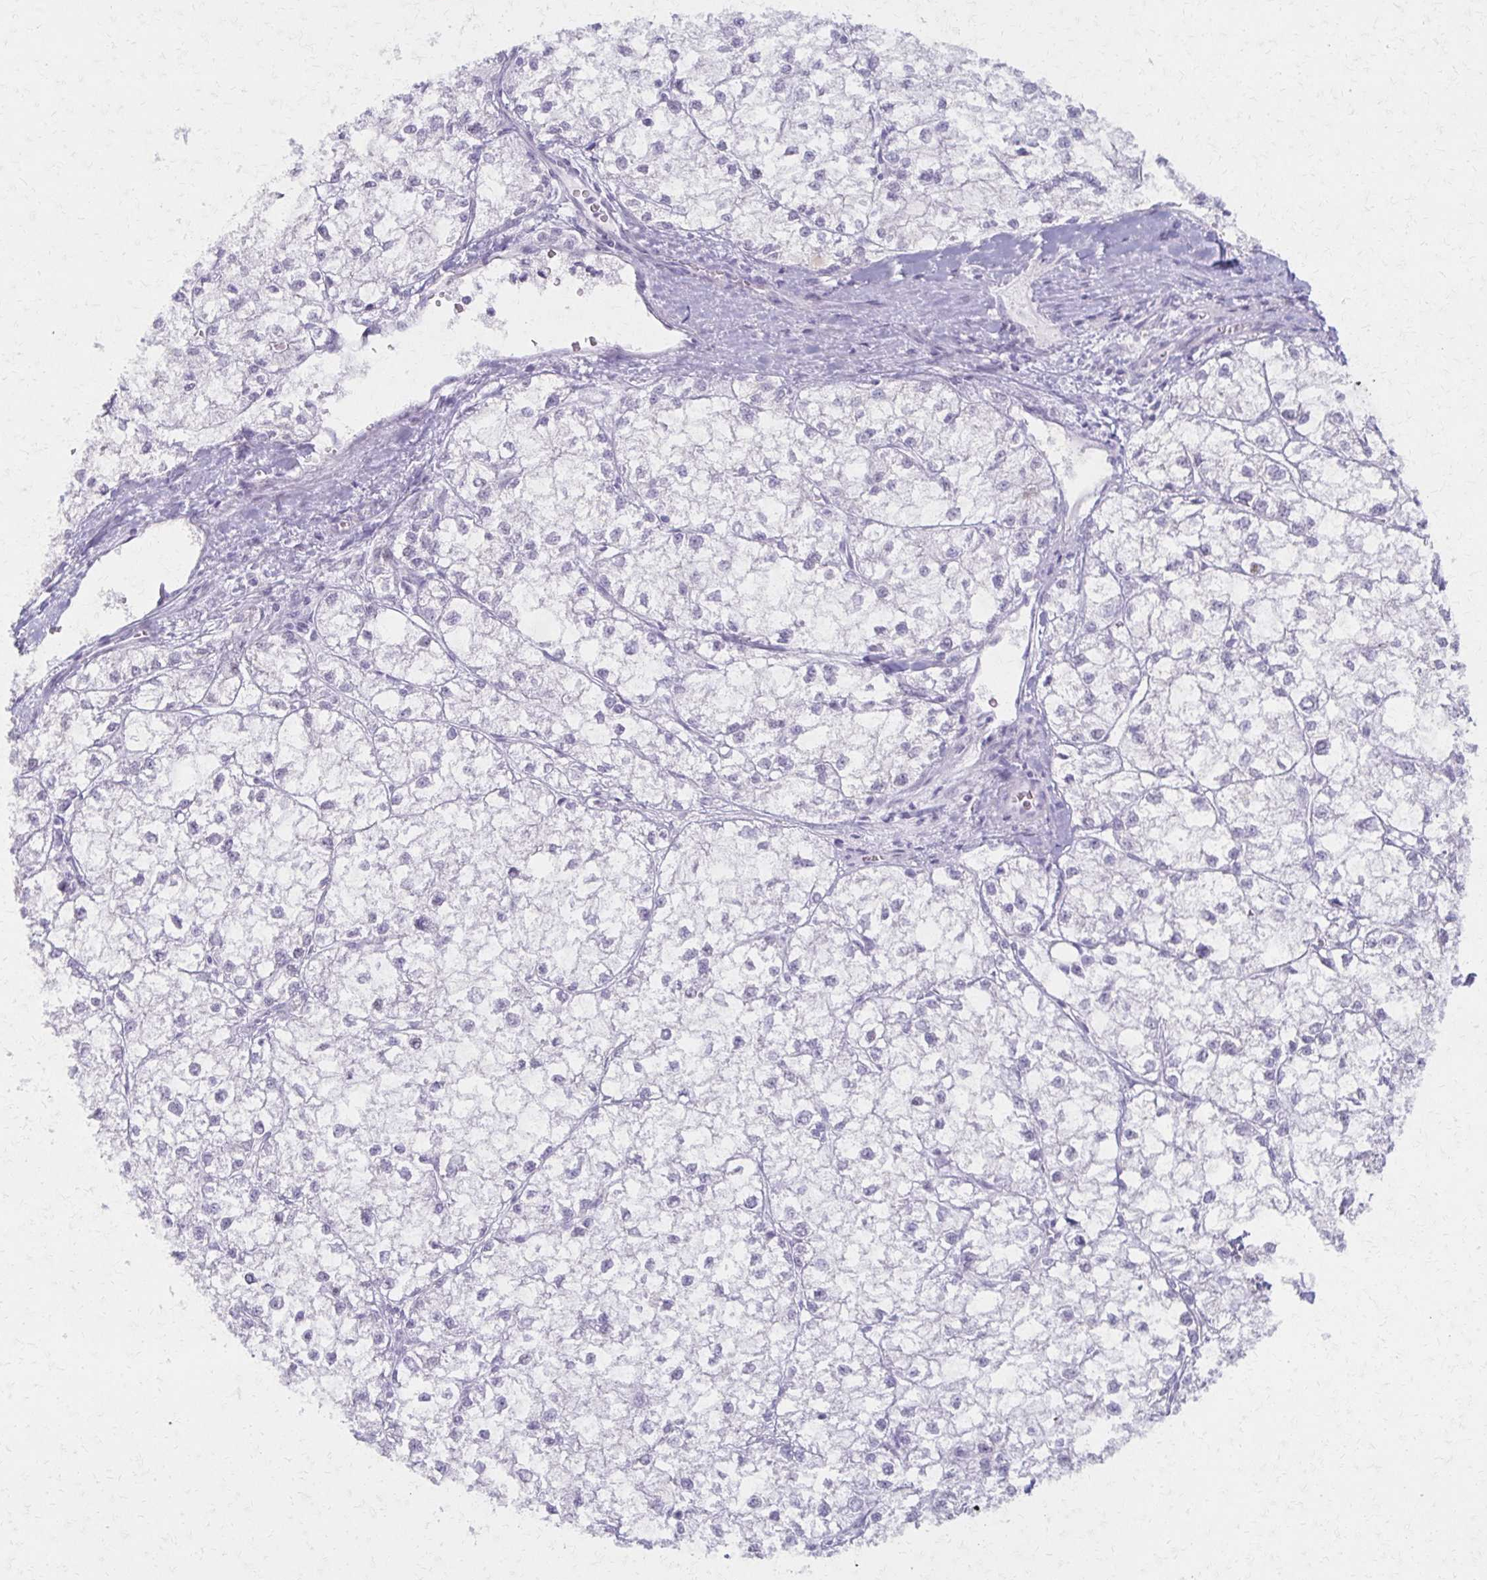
{"staining": {"intensity": "negative", "quantity": "none", "location": "none"}, "tissue": "liver cancer", "cell_type": "Tumor cells", "image_type": "cancer", "snomed": [{"axis": "morphology", "description": "Carcinoma, Hepatocellular, NOS"}, {"axis": "topography", "description": "Liver"}], "caption": "A histopathology image of liver hepatocellular carcinoma stained for a protein demonstrates no brown staining in tumor cells.", "gene": "MORC4", "patient": {"sex": "female", "age": 43}}